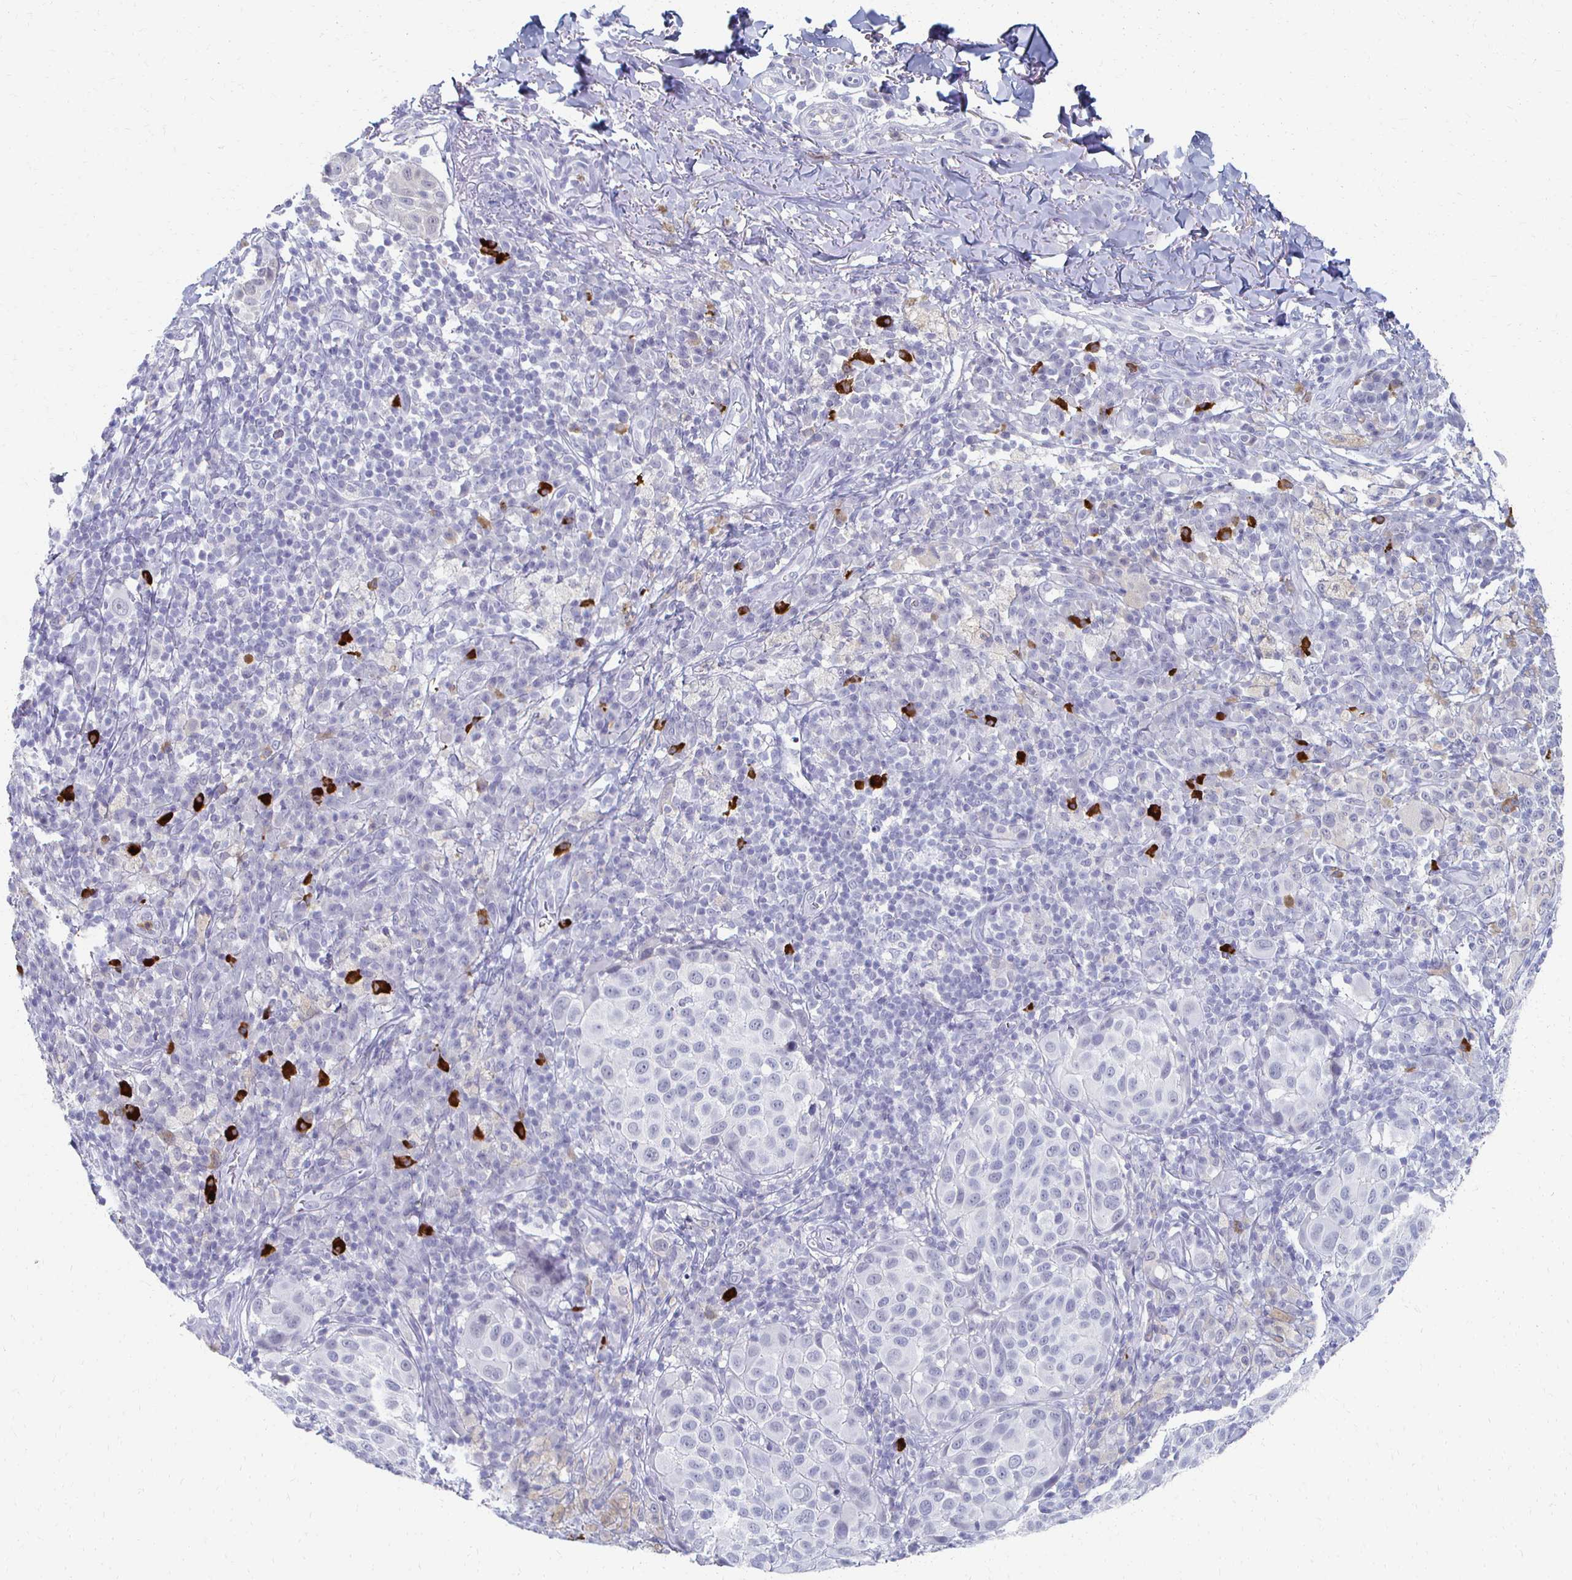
{"staining": {"intensity": "negative", "quantity": "none", "location": "none"}, "tissue": "melanoma", "cell_type": "Tumor cells", "image_type": "cancer", "snomed": [{"axis": "morphology", "description": "Malignant melanoma, NOS"}, {"axis": "topography", "description": "Skin"}], "caption": "Histopathology image shows no significant protein staining in tumor cells of malignant melanoma. (Stains: DAB (3,3'-diaminobenzidine) IHC with hematoxylin counter stain, Microscopy: brightfield microscopy at high magnification).", "gene": "CXCR2", "patient": {"sex": "male", "age": 38}}